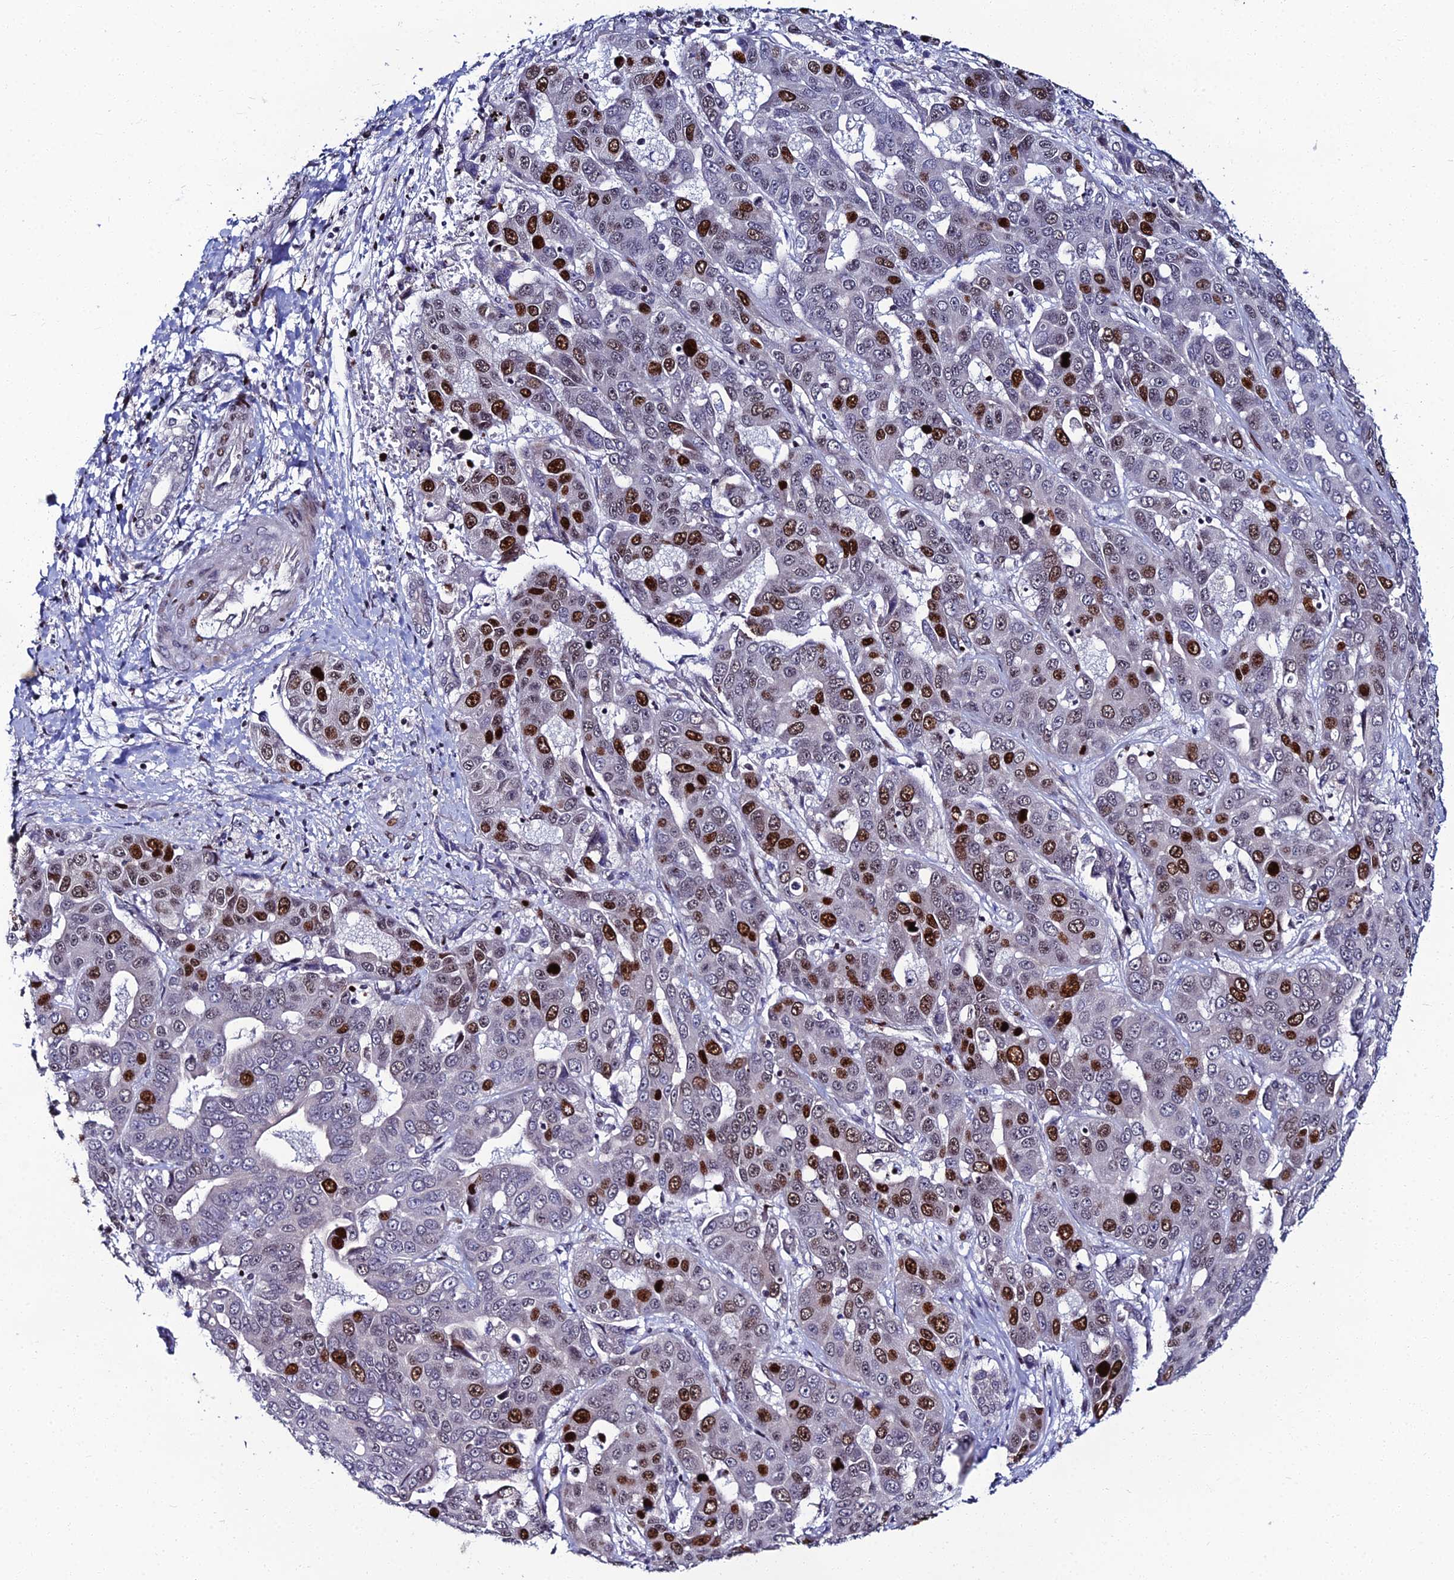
{"staining": {"intensity": "strong", "quantity": "25%-75%", "location": "nuclear"}, "tissue": "liver cancer", "cell_type": "Tumor cells", "image_type": "cancer", "snomed": [{"axis": "morphology", "description": "Cholangiocarcinoma"}, {"axis": "topography", "description": "Liver"}], "caption": "The immunohistochemical stain shows strong nuclear positivity in tumor cells of cholangiocarcinoma (liver) tissue. The staining was performed using DAB, with brown indicating positive protein expression. Nuclei are stained blue with hematoxylin.", "gene": "TAF9B", "patient": {"sex": "female", "age": 52}}